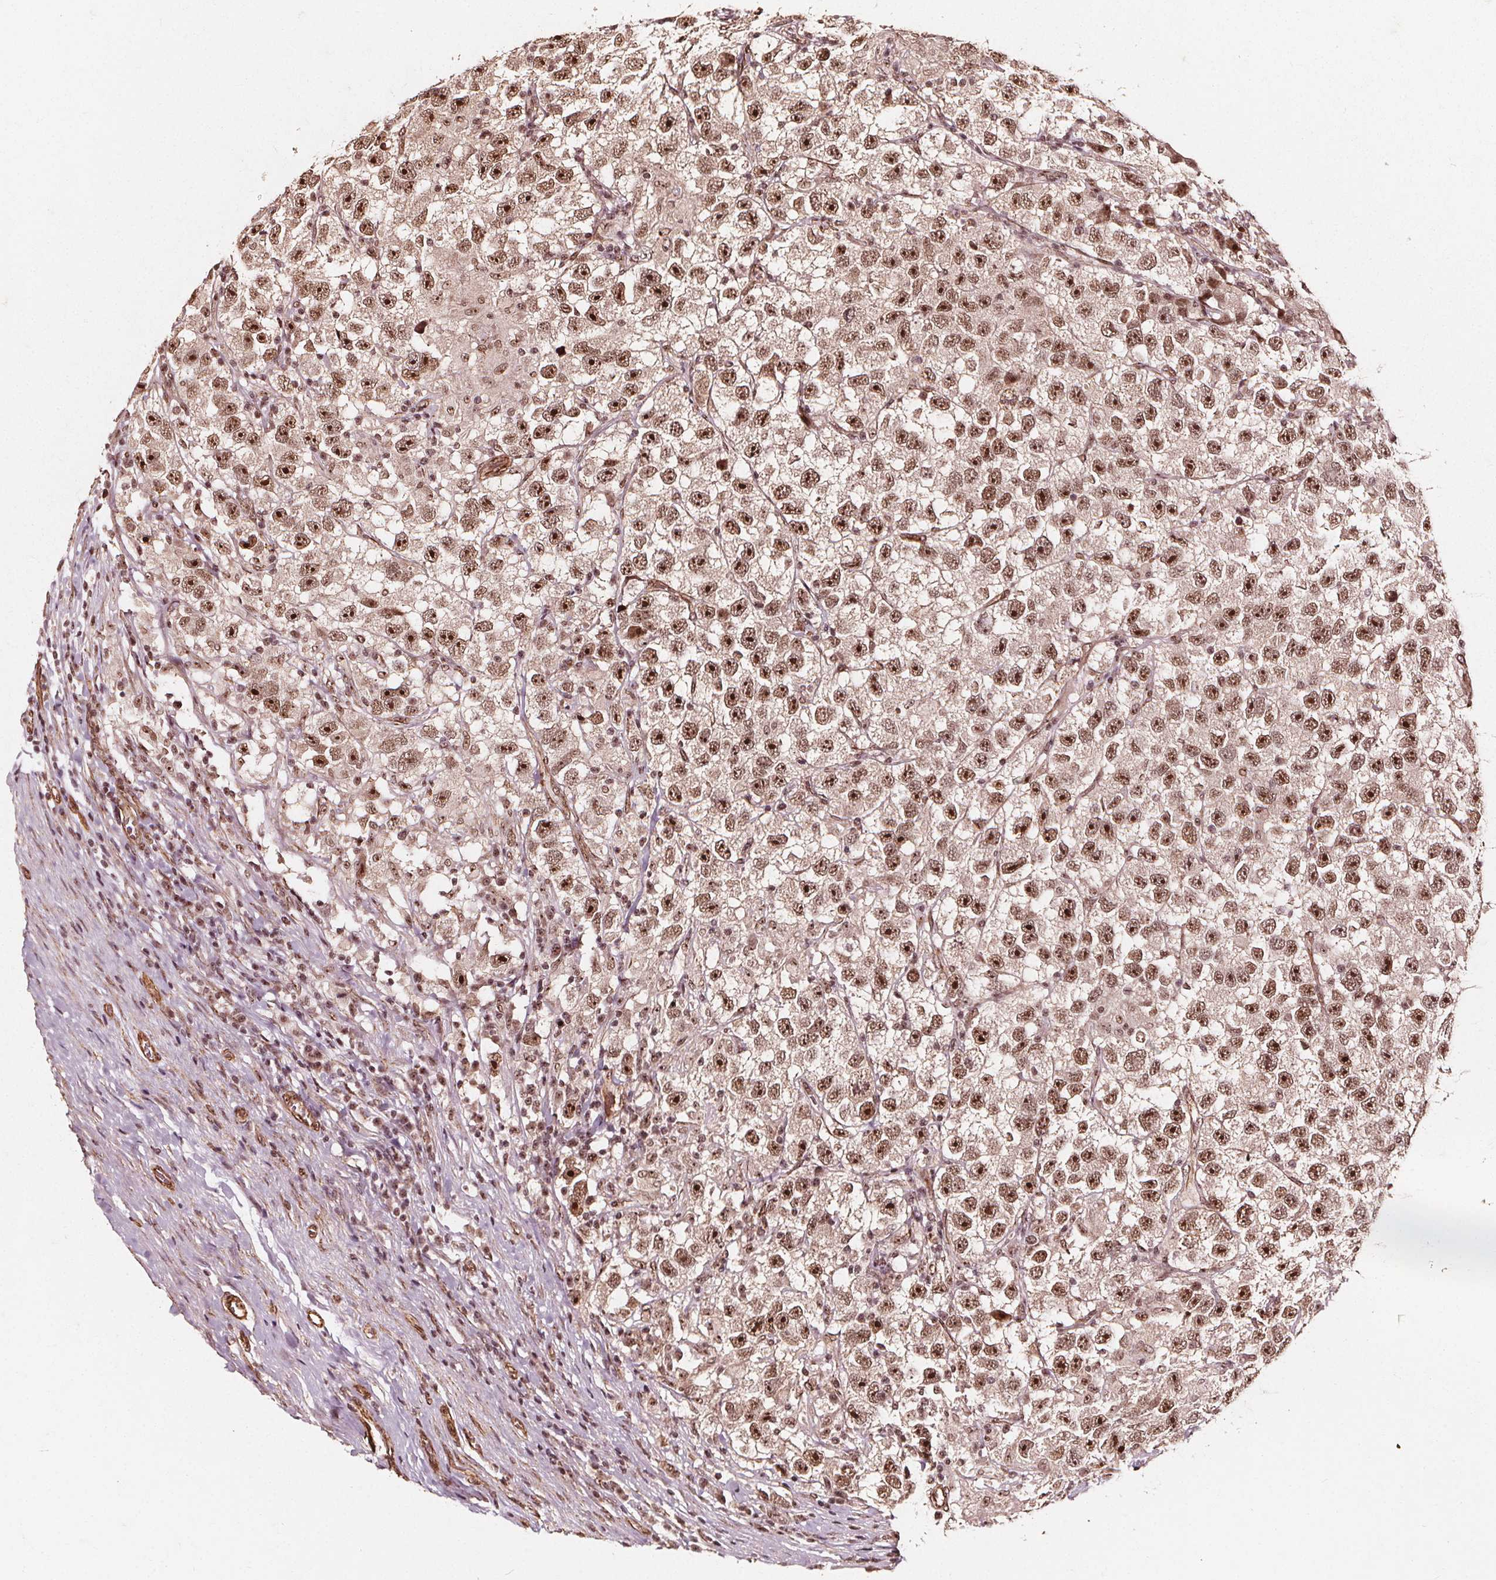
{"staining": {"intensity": "moderate", "quantity": ">75%", "location": "nuclear"}, "tissue": "testis cancer", "cell_type": "Tumor cells", "image_type": "cancer", "snomed": [{"axis": "morphology", "description": "Seminoma, NOS"}, {"axis": "topography", "description": "Testis"}], "caption": "Seminoma (testis) stained for a protein shows moderate nuclear positivity in tumor cells.", "gene": "EXOSC9", "patient": {"sex": "male", "age": 26}}